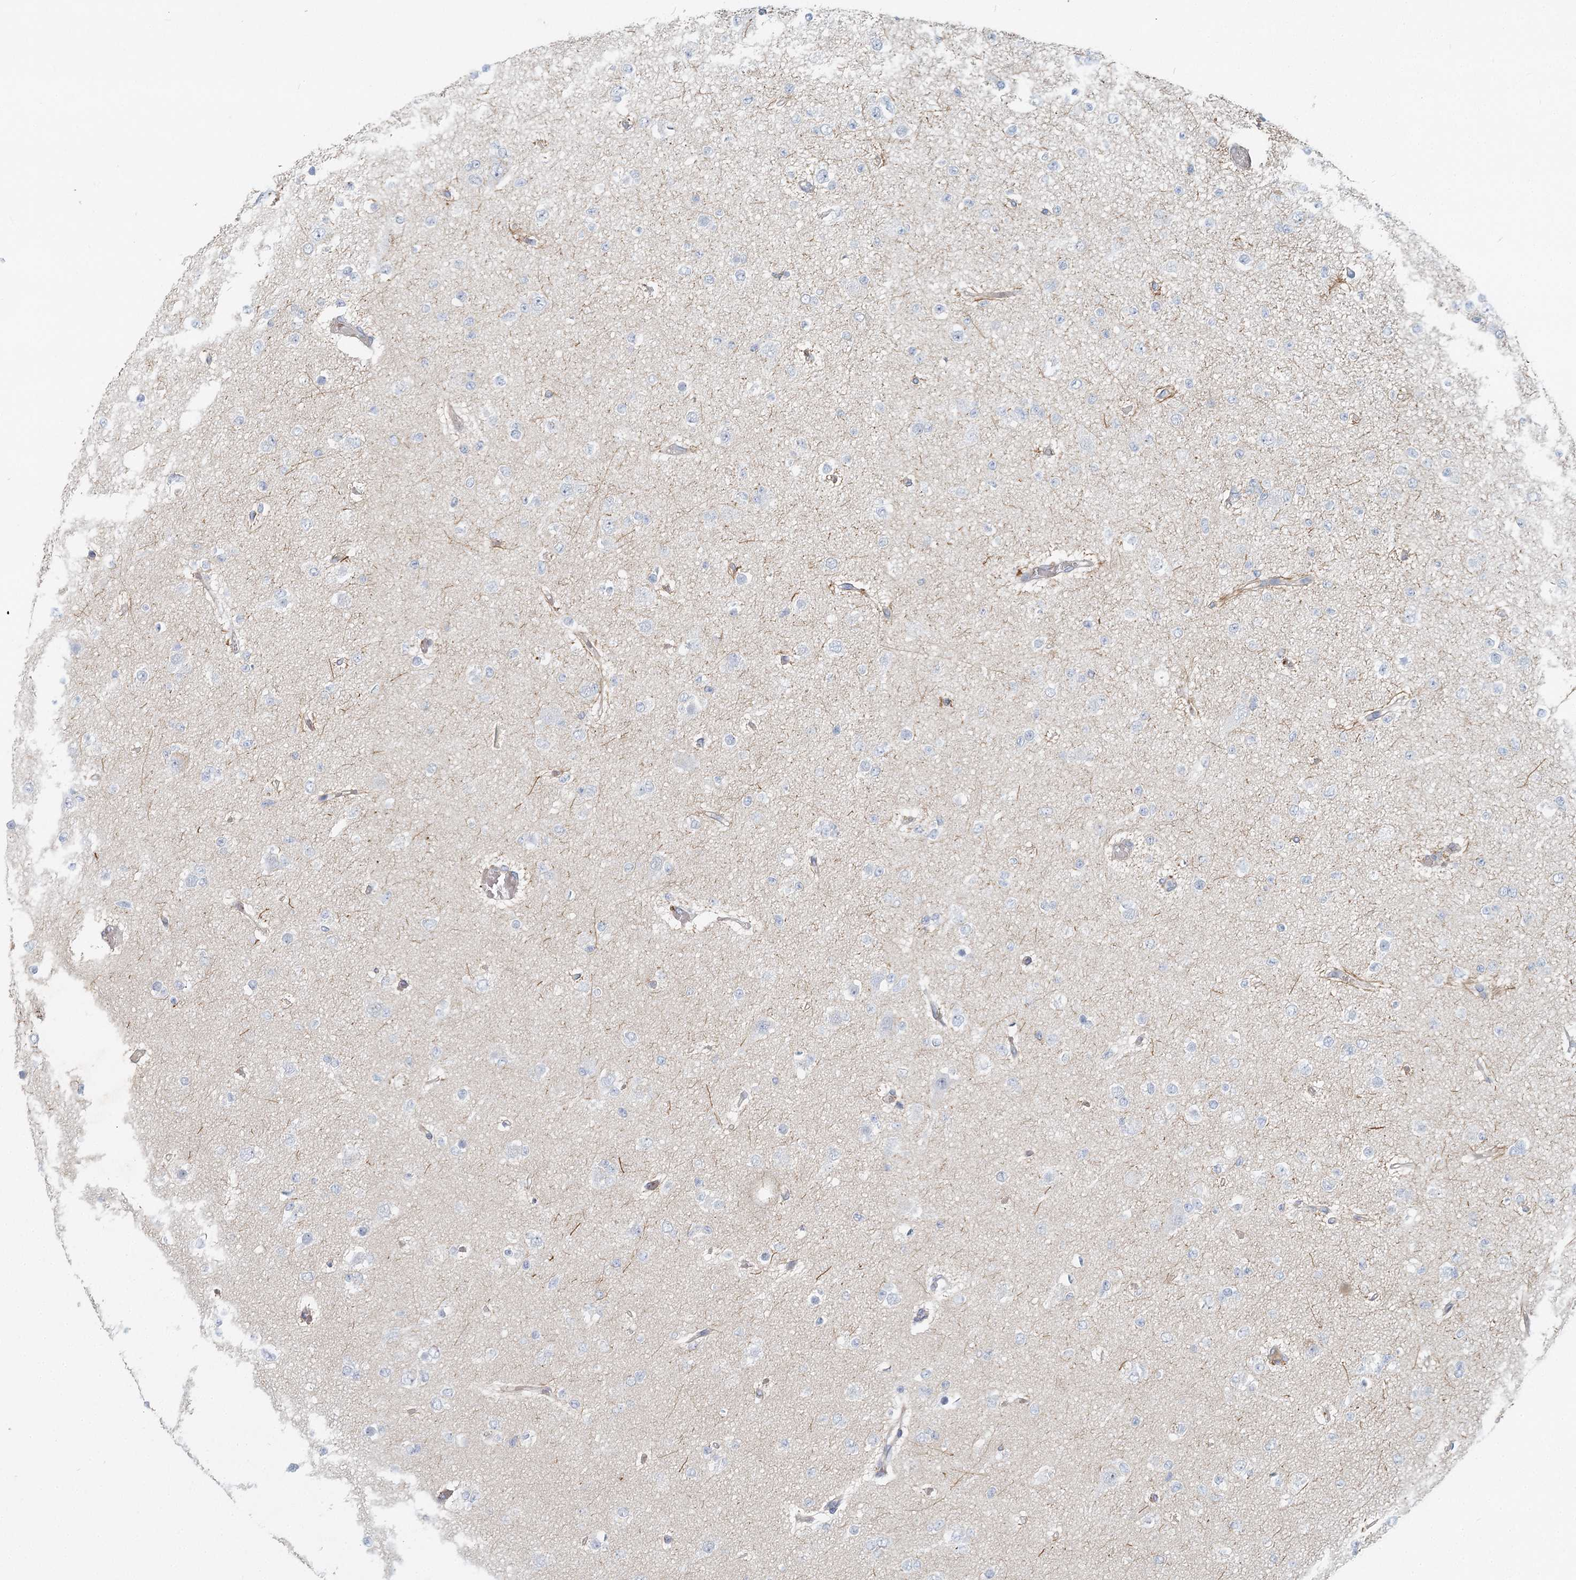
{"staining": {"intensity": "negative", "quantity": "none", "location": "none"}, "tissue": "glioma", "cell_type": "Tumor cells", "image_type": "cancer", "snomed": [{"axis": "morphology", "description": "Glioma, malignant, Low grade"}, {"axis": "topography", "description": "Brain"}], "caption": "Tumor cells are negative for protein expression in human glioma.", "gene": "DNMBP", "patient": {"sex": "female", "age": 22}}